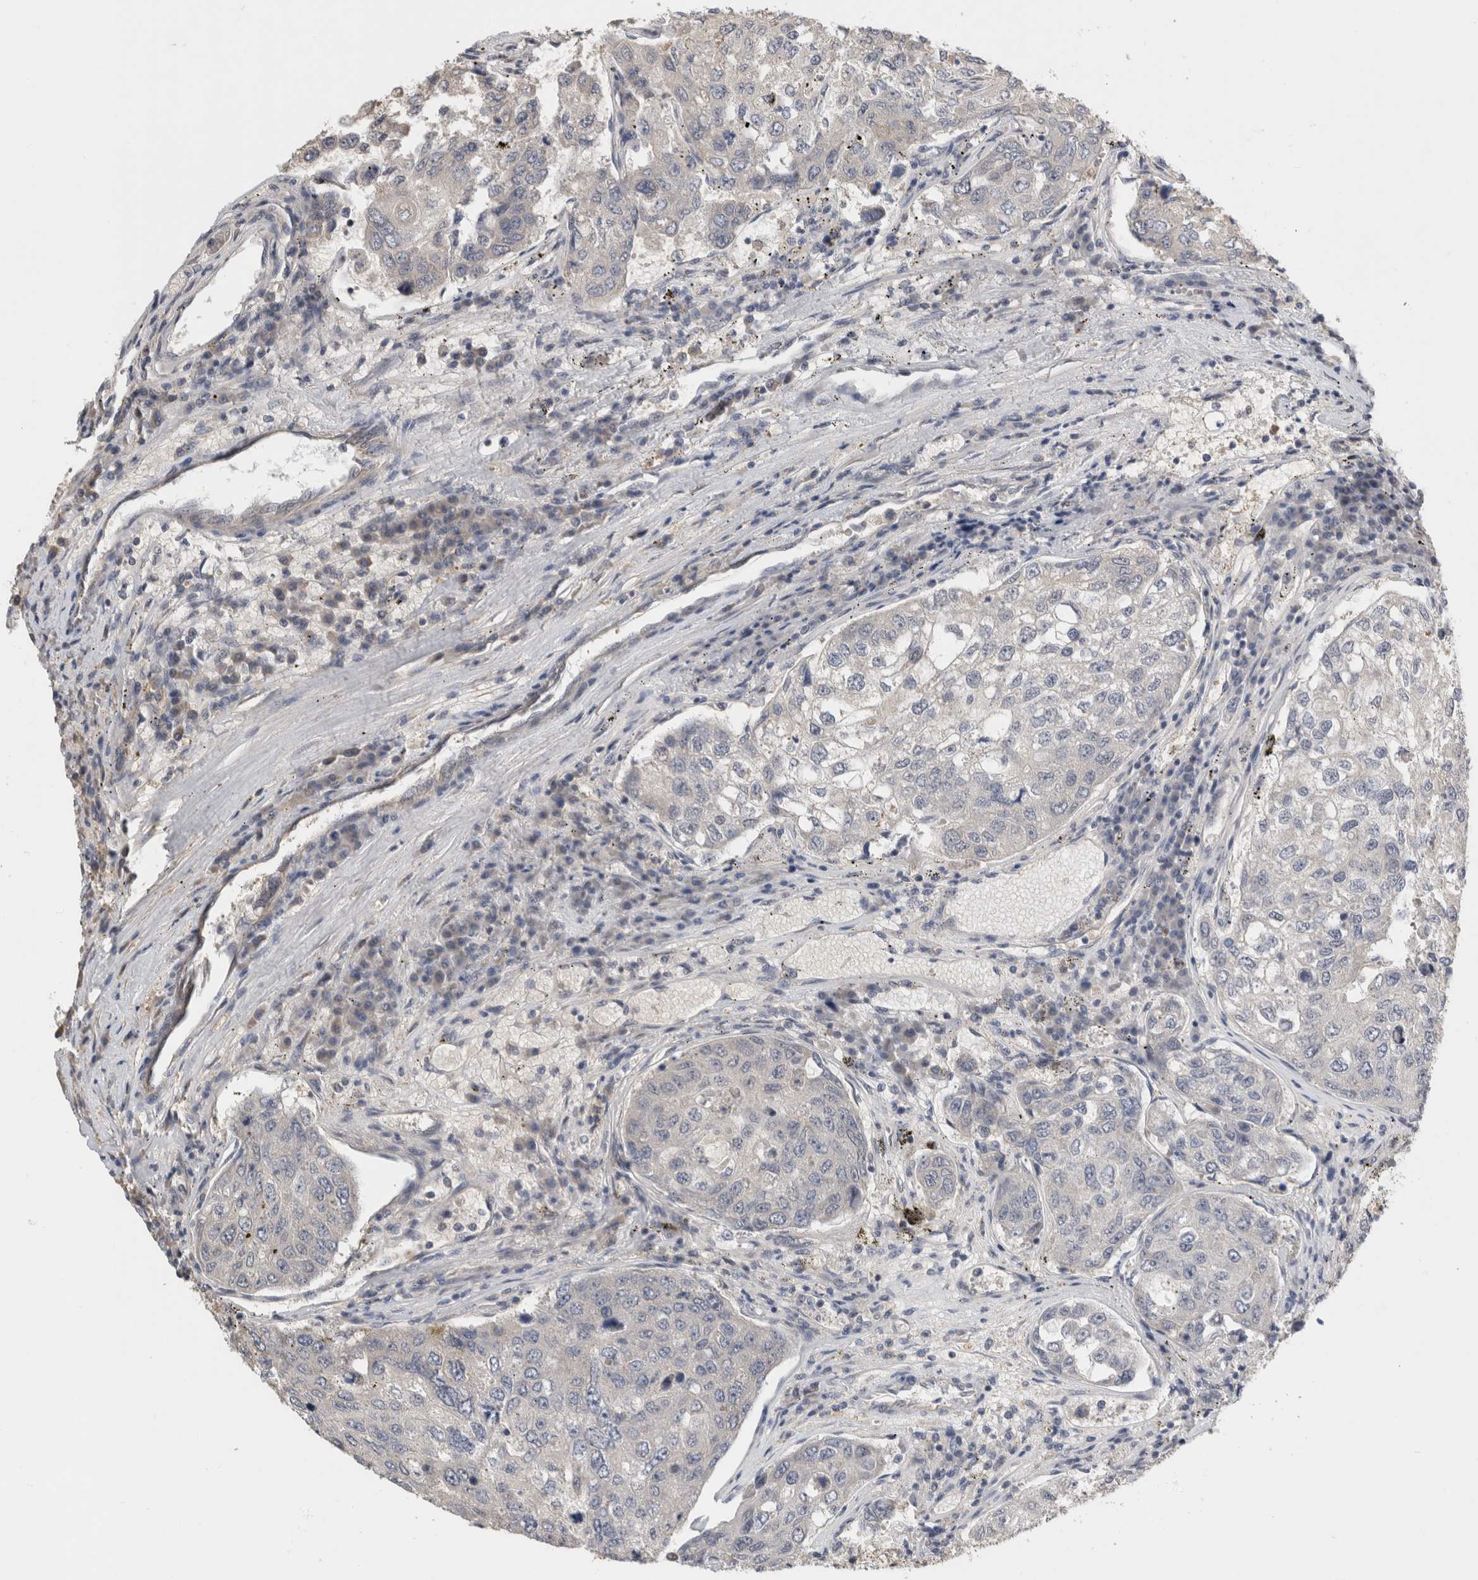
{"staining": {"intensity": "negative", "quantity": "none", "location": "none"}, "tissue": "urothelial cancer", "cell_type": "Tumor cells", "image_type": "cancer", "snomed": [{"axis": "morphology", "description": "Urothelial carcinoma, High grade"}, {"axis": "topography", "description": "Lymph node"}, {"axis": "topography", "description": "Urinary bladder"}], "caption": "Tumor cells show no significant expression in urothelial cancer. Brightfield microscopy of immunohistochemistry stained with DAB (3,3'-diaminobenzidine) (brown) and hematoxylin (blue), captured at high magnification.", "gene": "PGM1", "patient": {"sex": "male", "age": 51}}